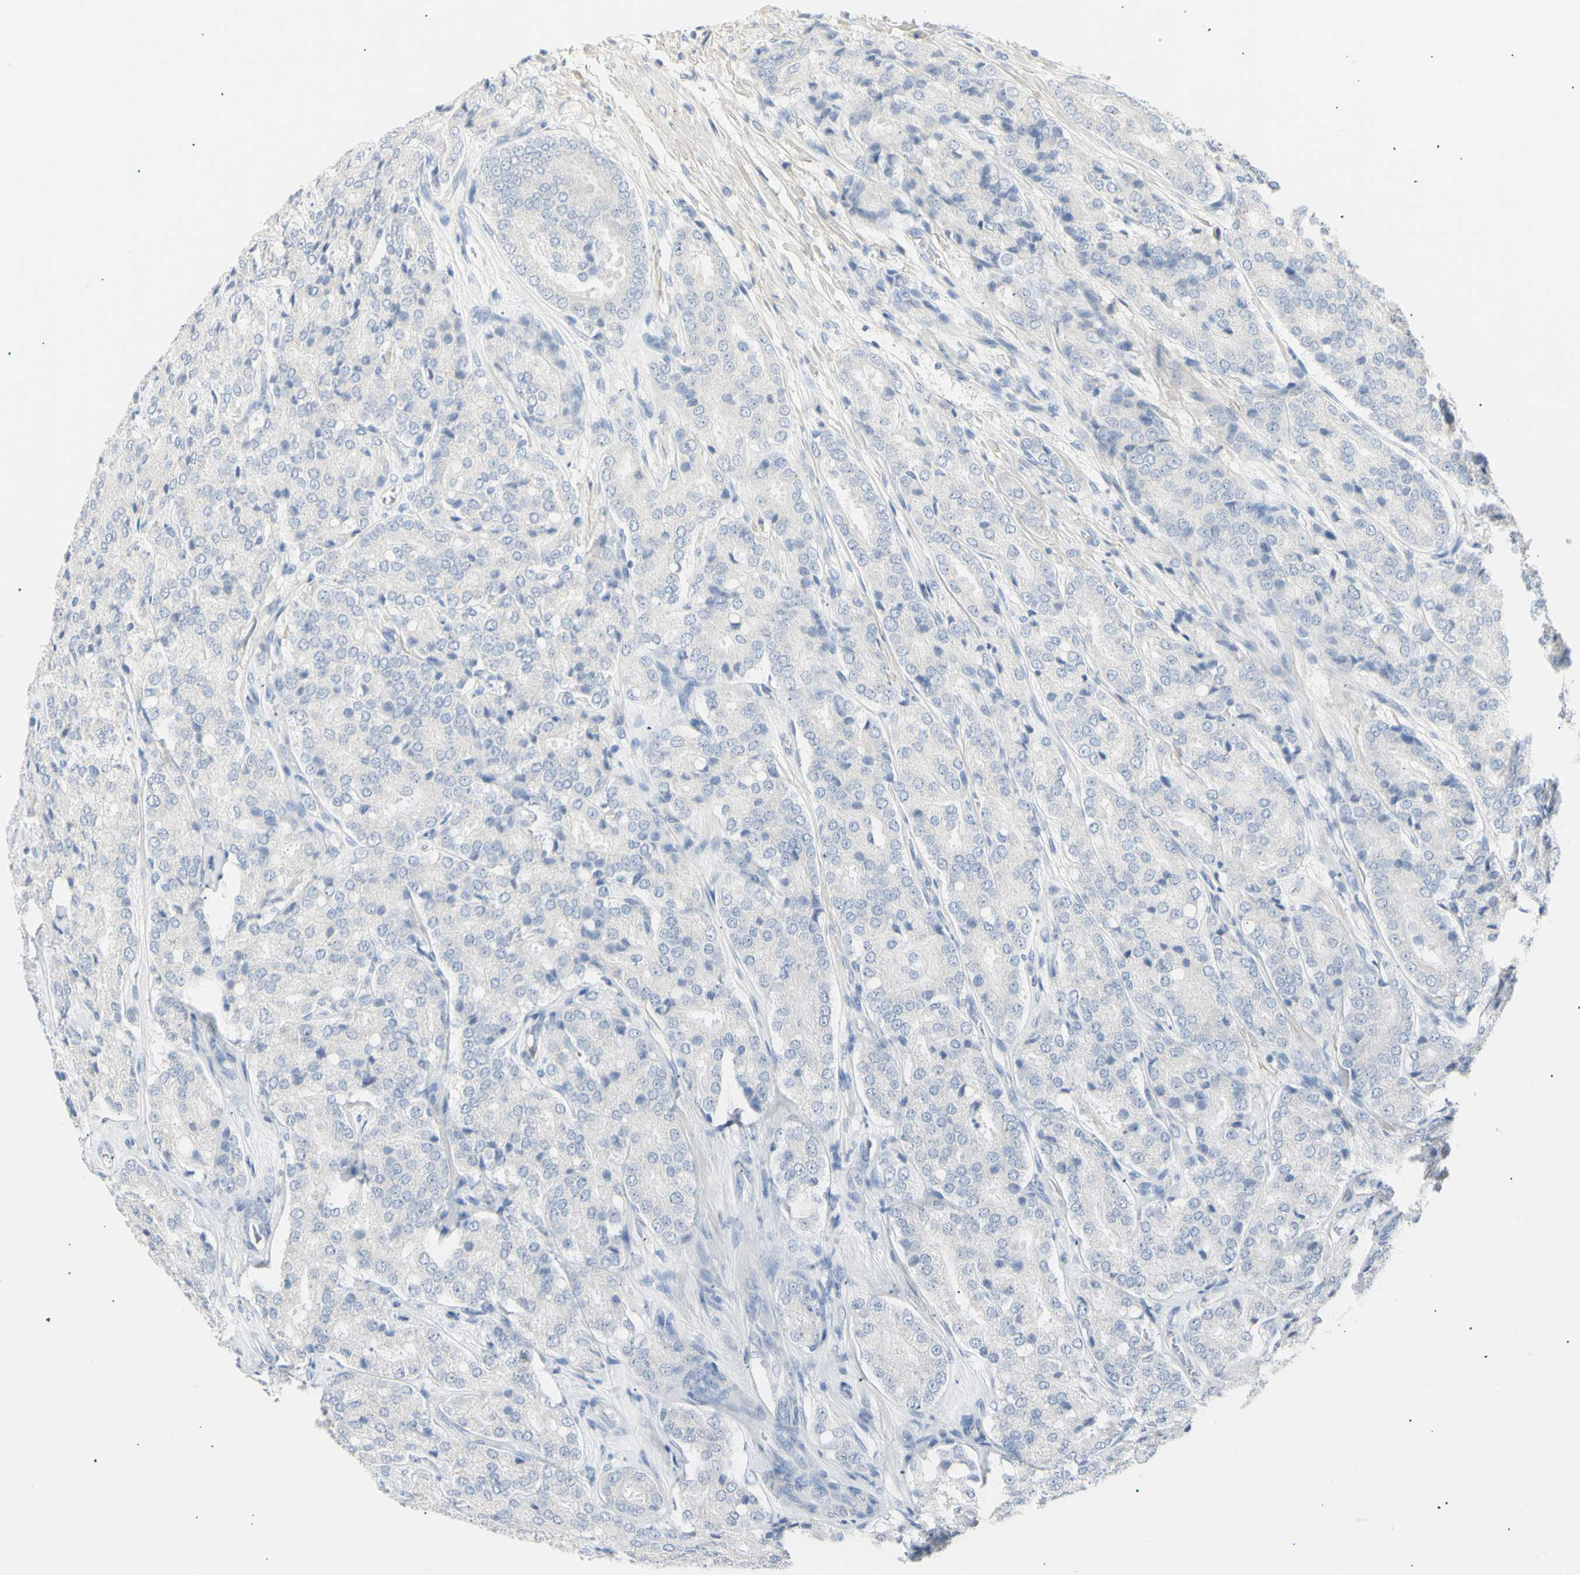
{"staining": {"intensity": "negative", "quantity": "none", "location": "none"}, "tissue": "prostate cancer", "cell_type": "Tumor cells", "image_type": "cancer", "snomed": [{"axis": "morphology", "description": "Adenocarcinoma, High grade"}, {"axis": "topography", "description": "Prostate"}], "caption": "Prostate cancer (adenocarcinoma (high-grade)) was stained to show a protein in brown. There is no significant staining in tumor cells. (DAB (3,3'-diaminobenzidine) IHC visualized using brightfield microscopy, high magnification).", "gene": "B4GALNT3", "patient": {"sex": "male", "age": 65}}